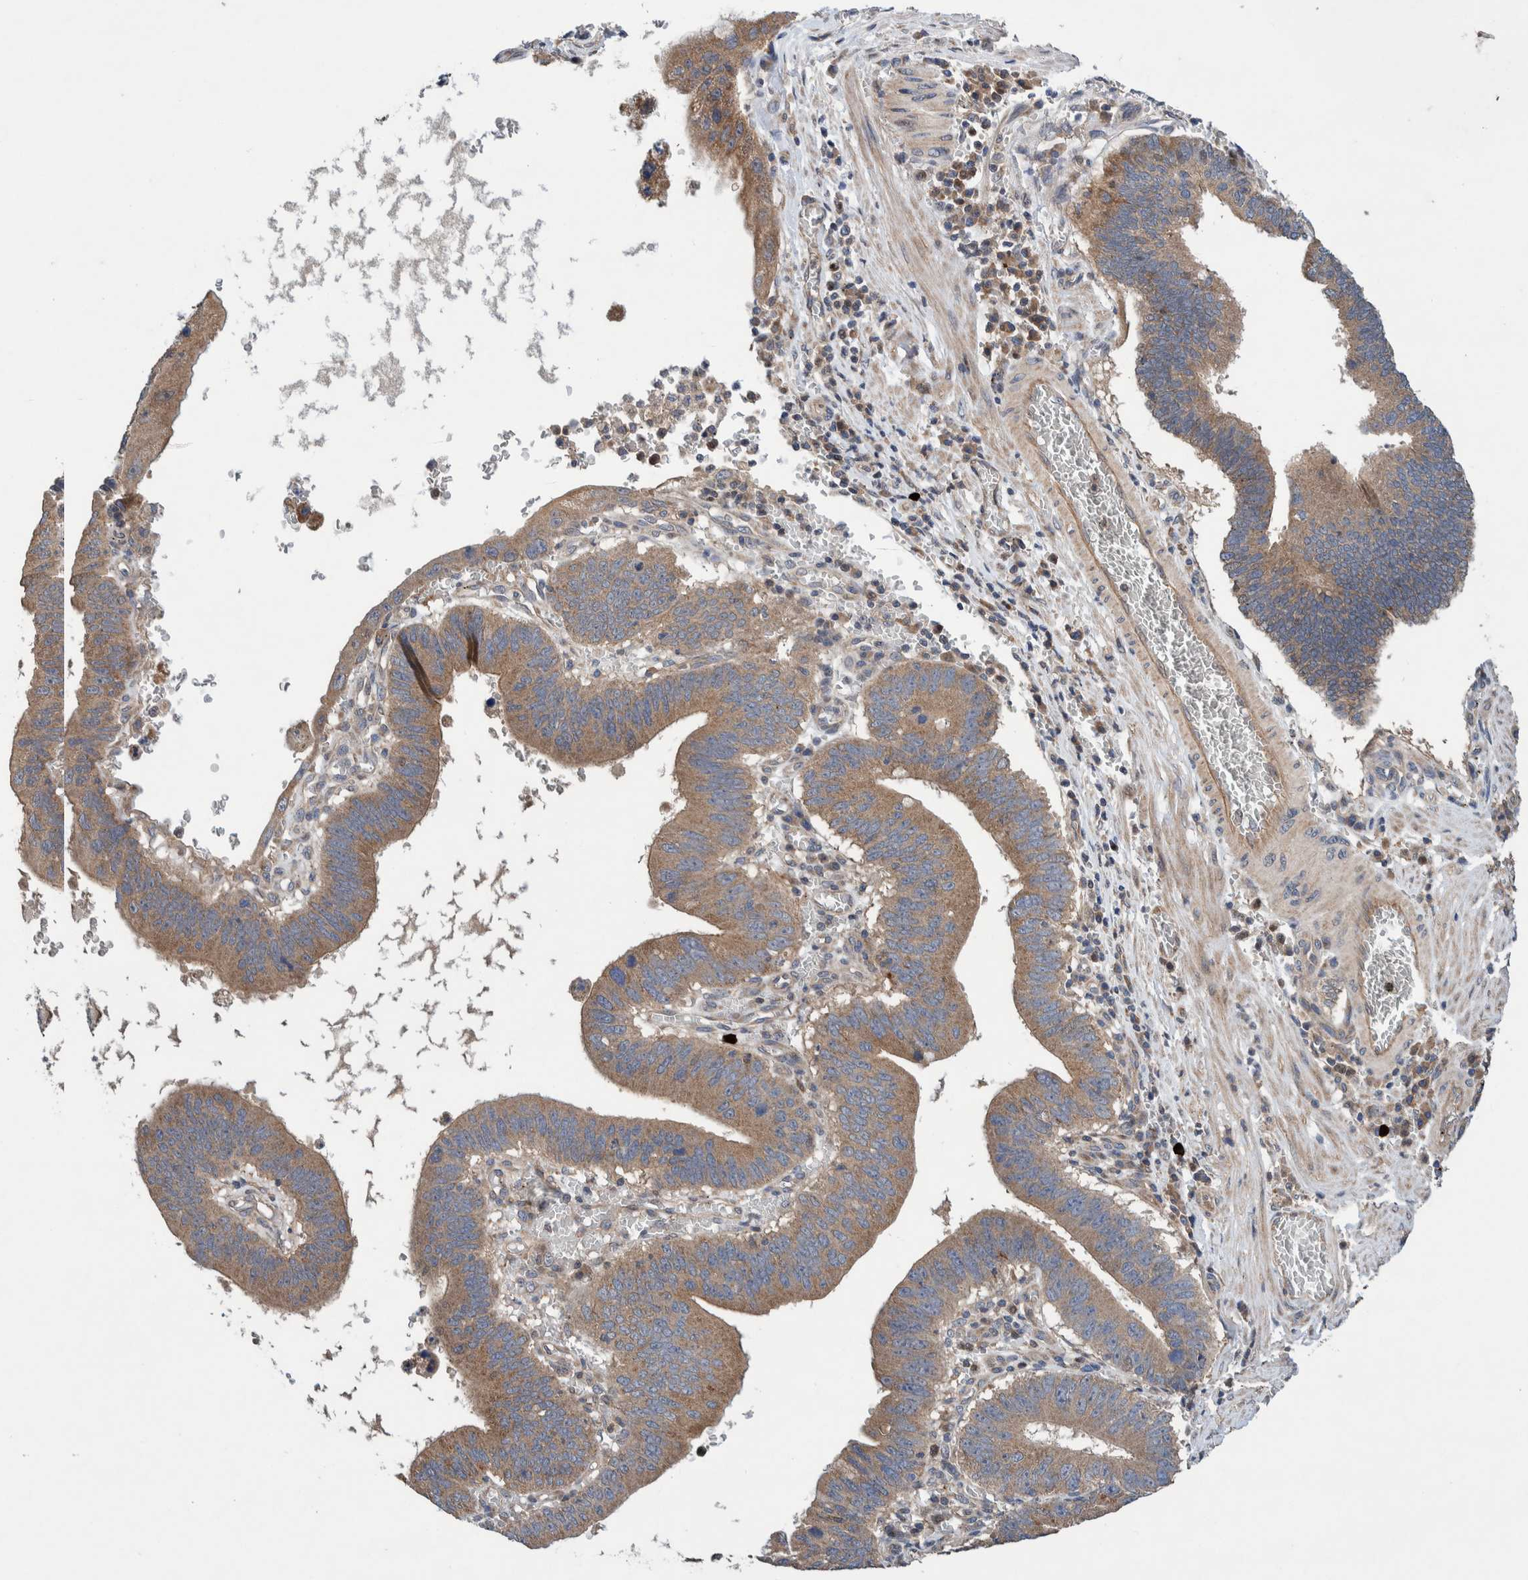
{"staining": {"intensity": "moderate", "quantity": ">75%", "location": "cytoplasmic/membranous"}, "tissue": "stomach cancer", "cell_type": "Tumor cells", "image_type": "cancer", "snomed": [{"axis": "morphology", "description": "Adenocarcinoma, NOS"}, {"axis": "topography", "description": "Stomach"}, {"axis": "topography", "description": "Gastric cardia"}], "caption": "Protein analysis of stomach cancer (adenocarcinoma) tissue demonstrates moderate cytoplasmic/membranous staining in about >75% of tumor cells. The staining was performed using DAB (3,3'-diaminobenzidine) to visualize the protein expression in brown, while the nuclei were stained in blue with hematoxylin (Magnification: 20x).", "gene": "PIK3R6", "patient": {"sex": "male", "age": 59}}